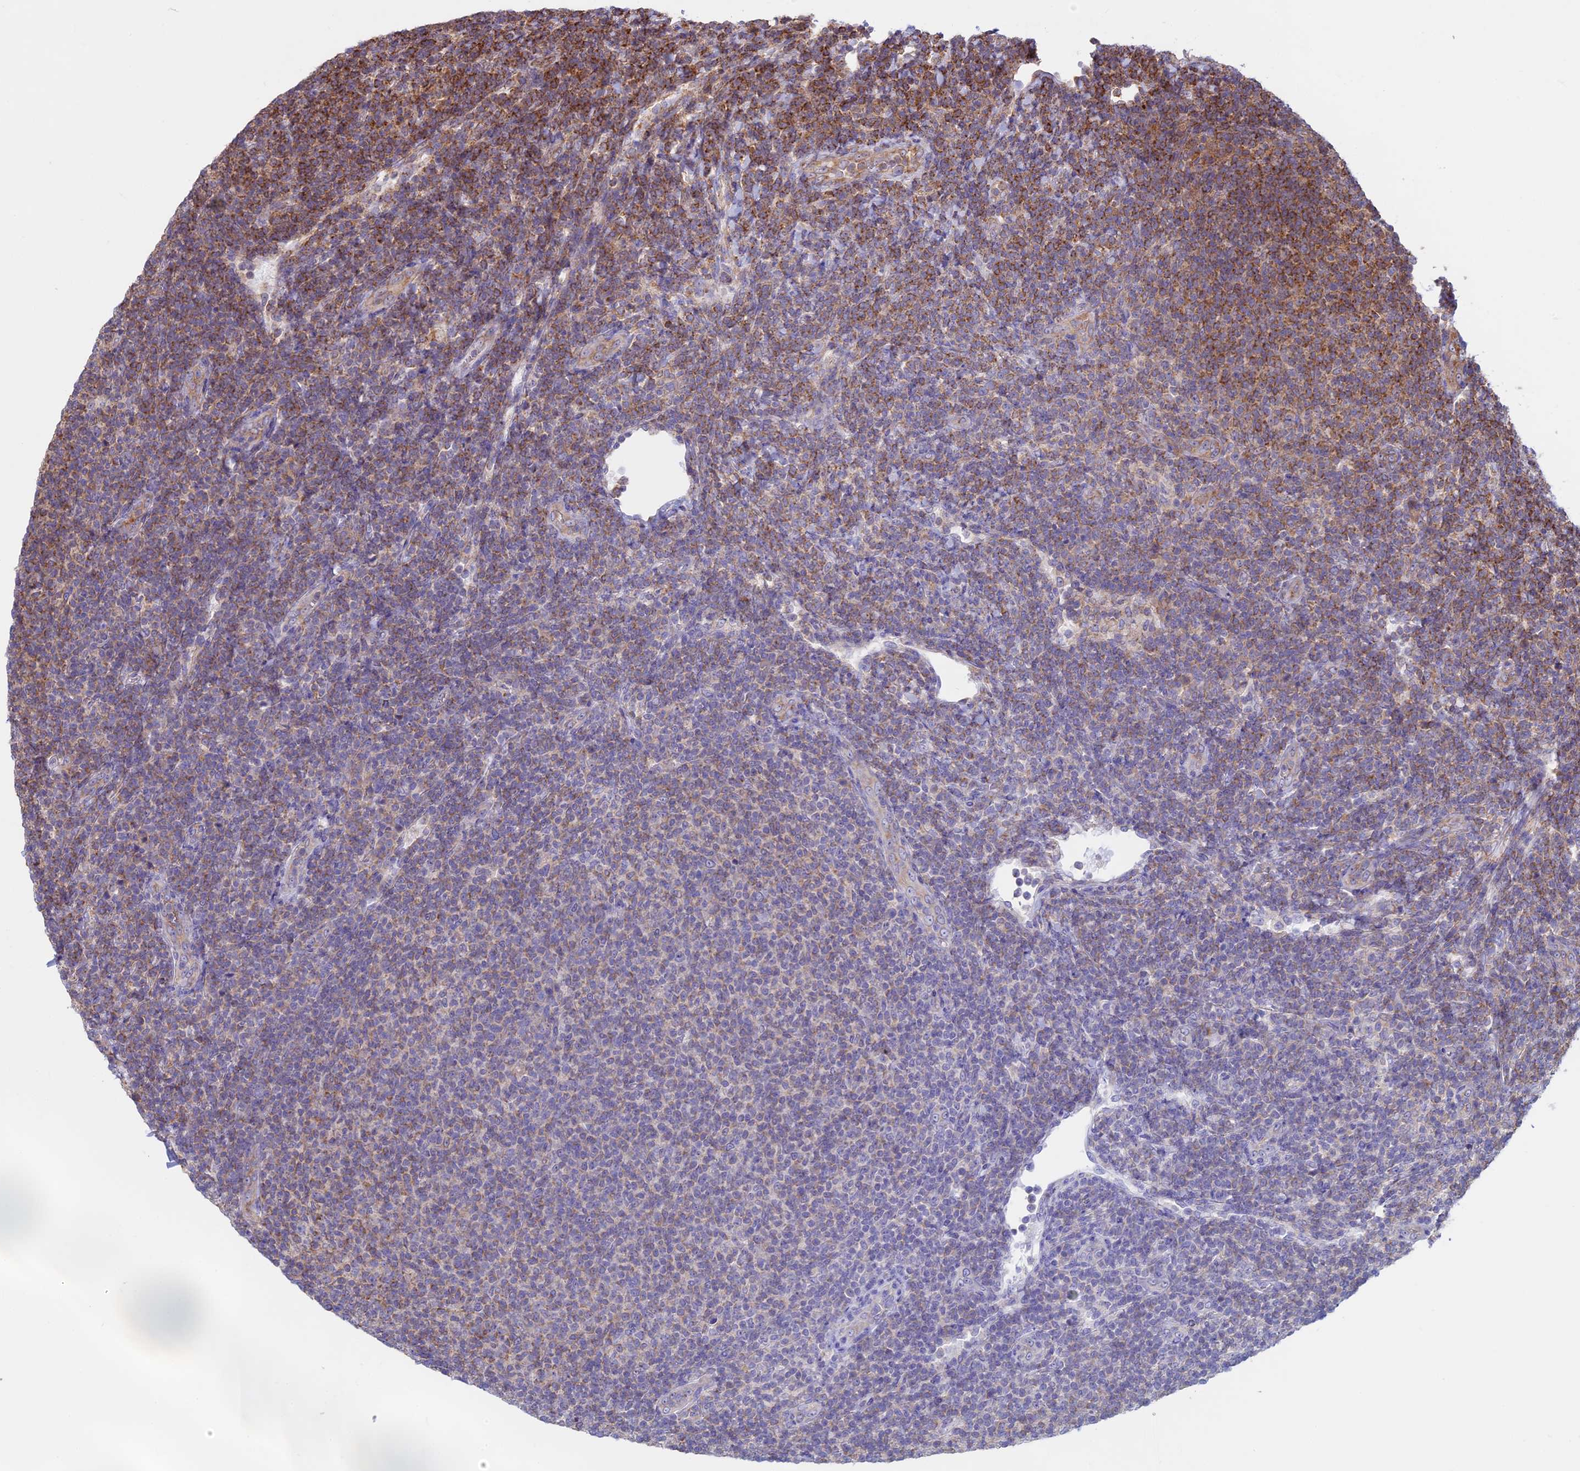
{"staining": {"intensity": "moderate", "quantity": "<25%", "location": "cytoplasmic/membranous"}, "tissue": "lymphoma", "cell_type": "Tumor cells", "image_type": "cancer", "snomed": [{"axis": "morphology", "description": "Malignant lymphoma, non-Hodgkin's type, Low grade"}, {"axis": "topography", "description": "Lymph node"}], "caption": "This is an image of immunohistochemistry staining of lymphoma, which shows moderate staining in the cytoplasmic/membranous of tumor cells.", "gene": "CLINT1", "patient": {"sex": "male", "age": 66}}